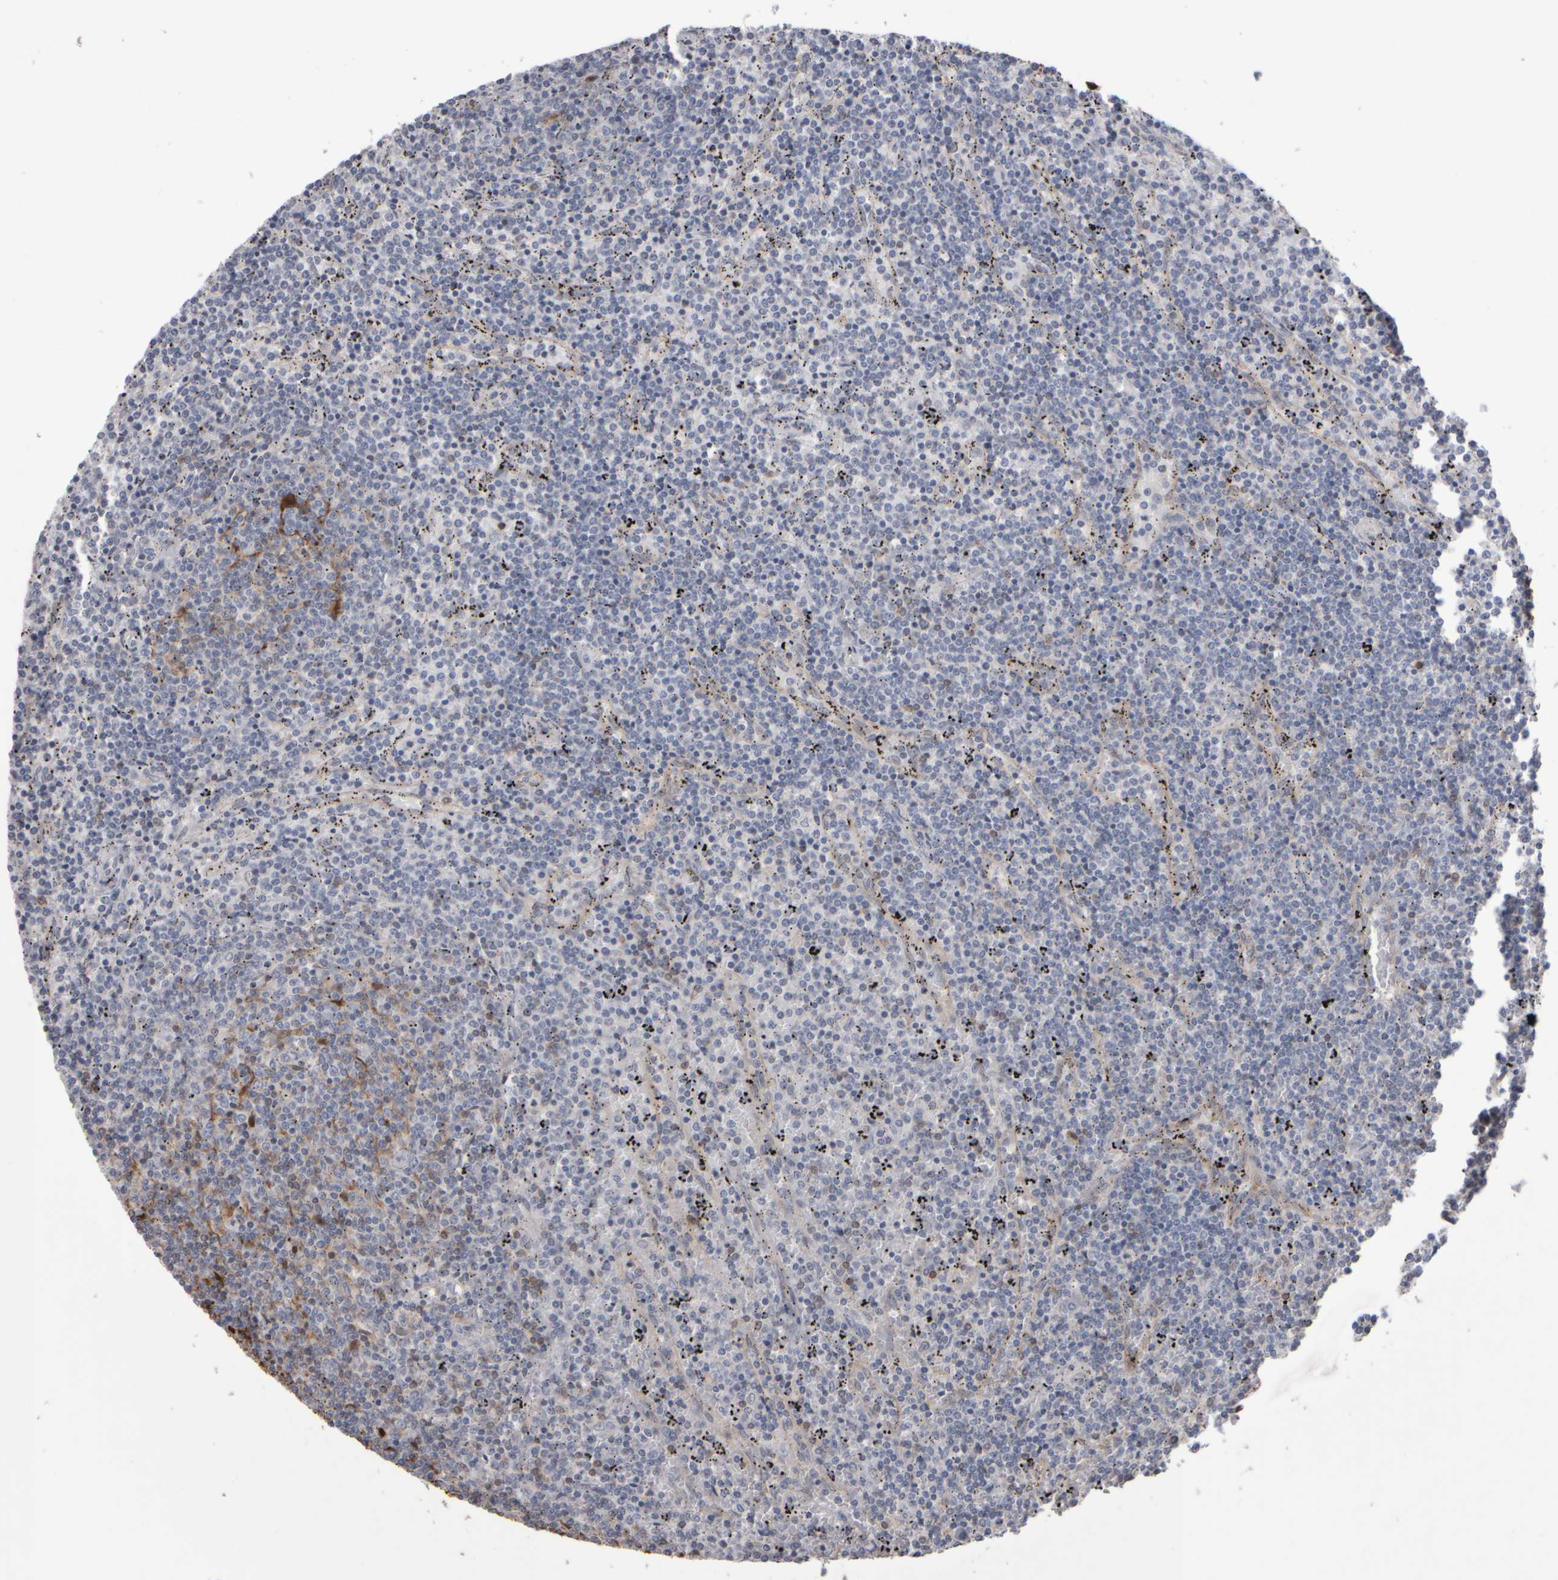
{"staining": {"intensity": "negative", "quantity": "none", "location": "none"}, "tissue": "lymphoma", "cell_type": "Tumor cells", "image_type": "cancer", "snomed": [{"axis": "morphology", "description": "Malignant lymphoma, non-Hodgkin's type, Low grade"}, {"axis": "topography", "description": "Spleen"}], "caption": "The image demonstrates no significant expression in tumor cells of lymphoma.", "gene": "EPHX2", "patient": {"sex": "female", "age": 50}}